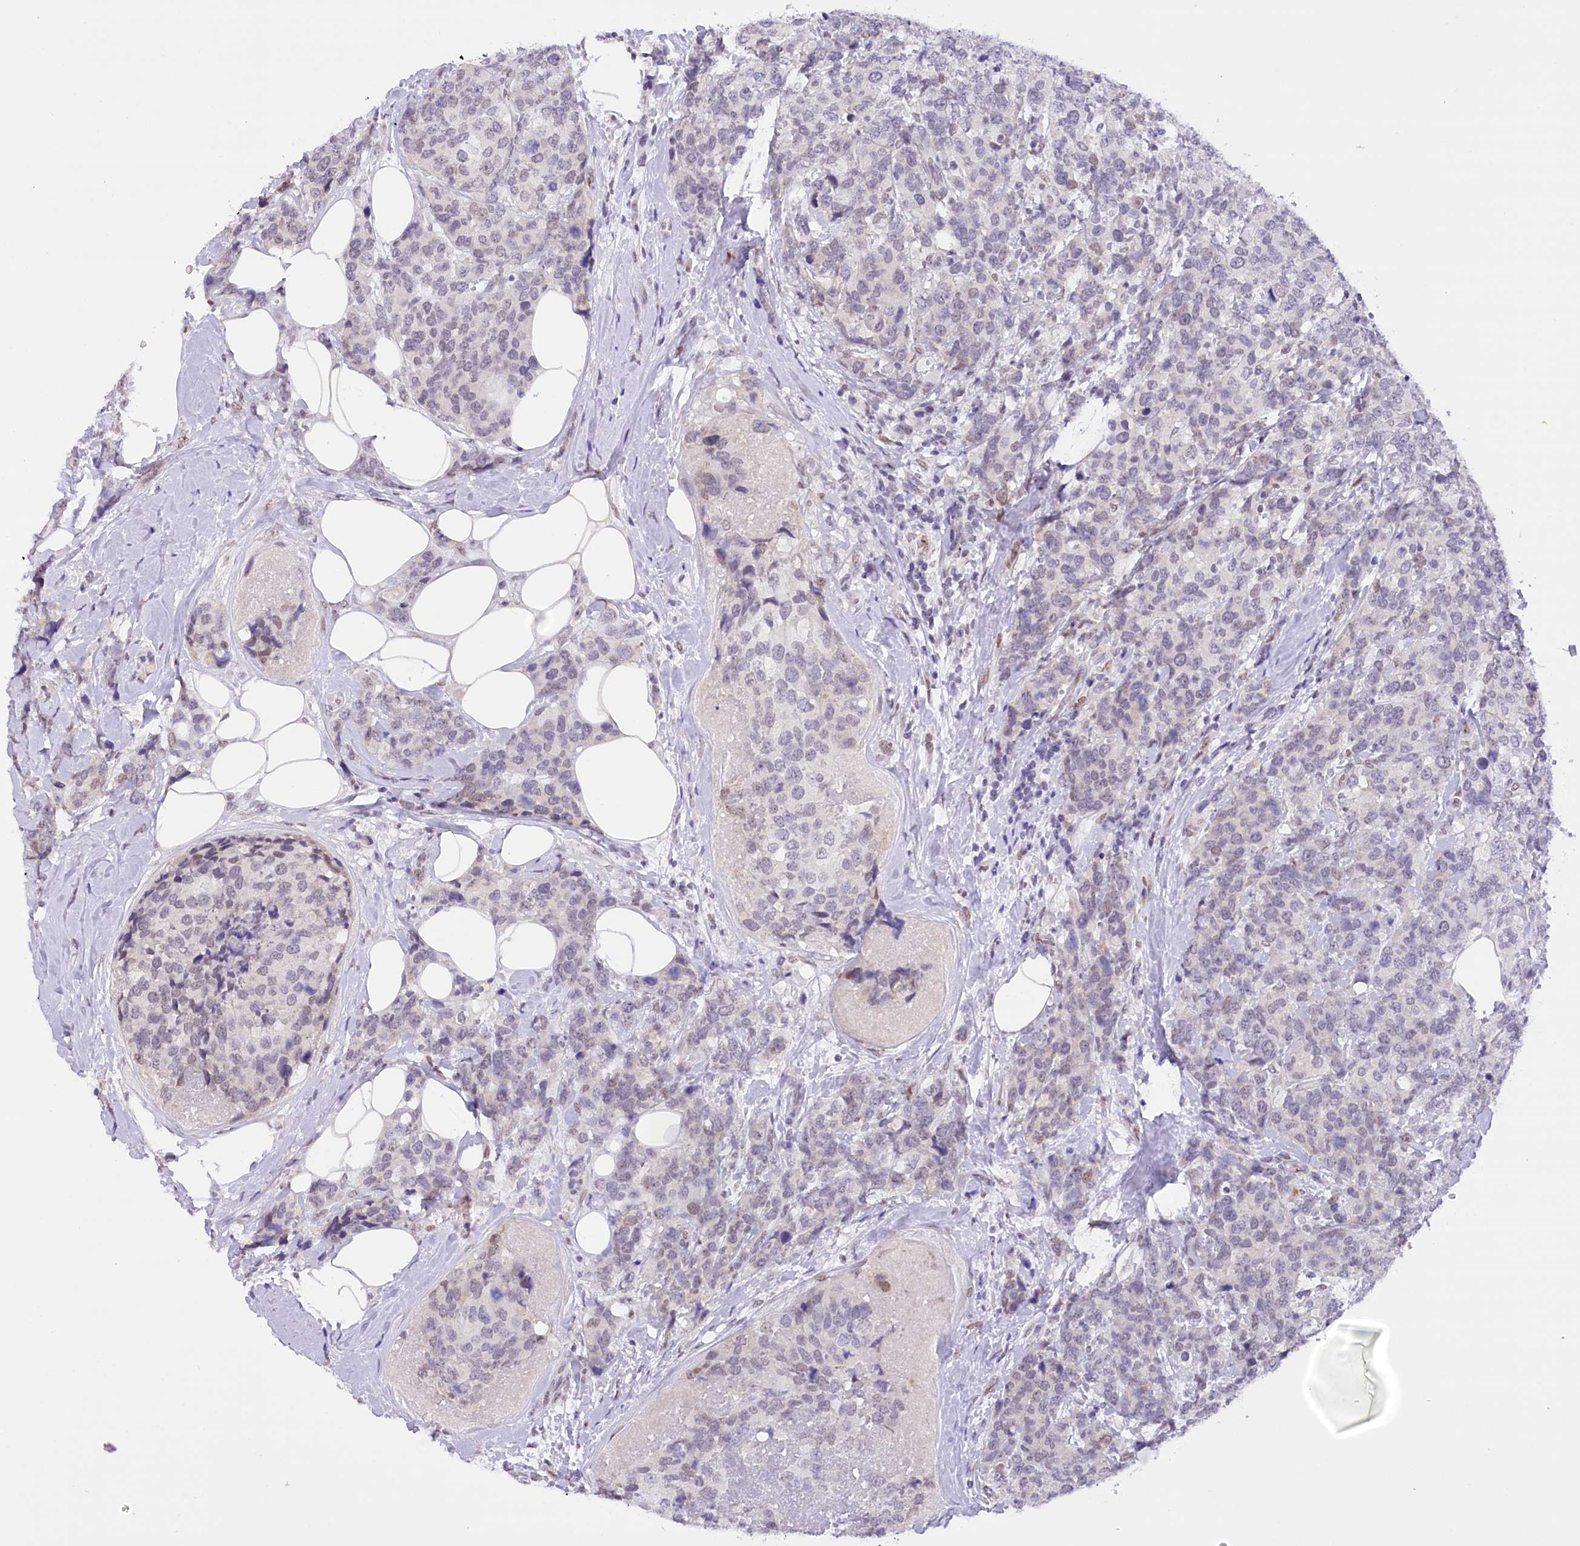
{"staining": {"intensity": "negative", "quantity": "none", "location": "none"}, "tissue": "breast cancer", "cell_type": "Tumor cells", "image_type": "cancer", "snomed": [{"axis": "morphology", "description": "Lobular carcinoma"}, {"axis": "topography", "description": "Breast"}], "caption": "Immunohistochemical staining of breast cancer exhibits no significant expression in tumor cells.", "gene": "HNRNPA0", "patient": {"sex": "female", "age": 59}}